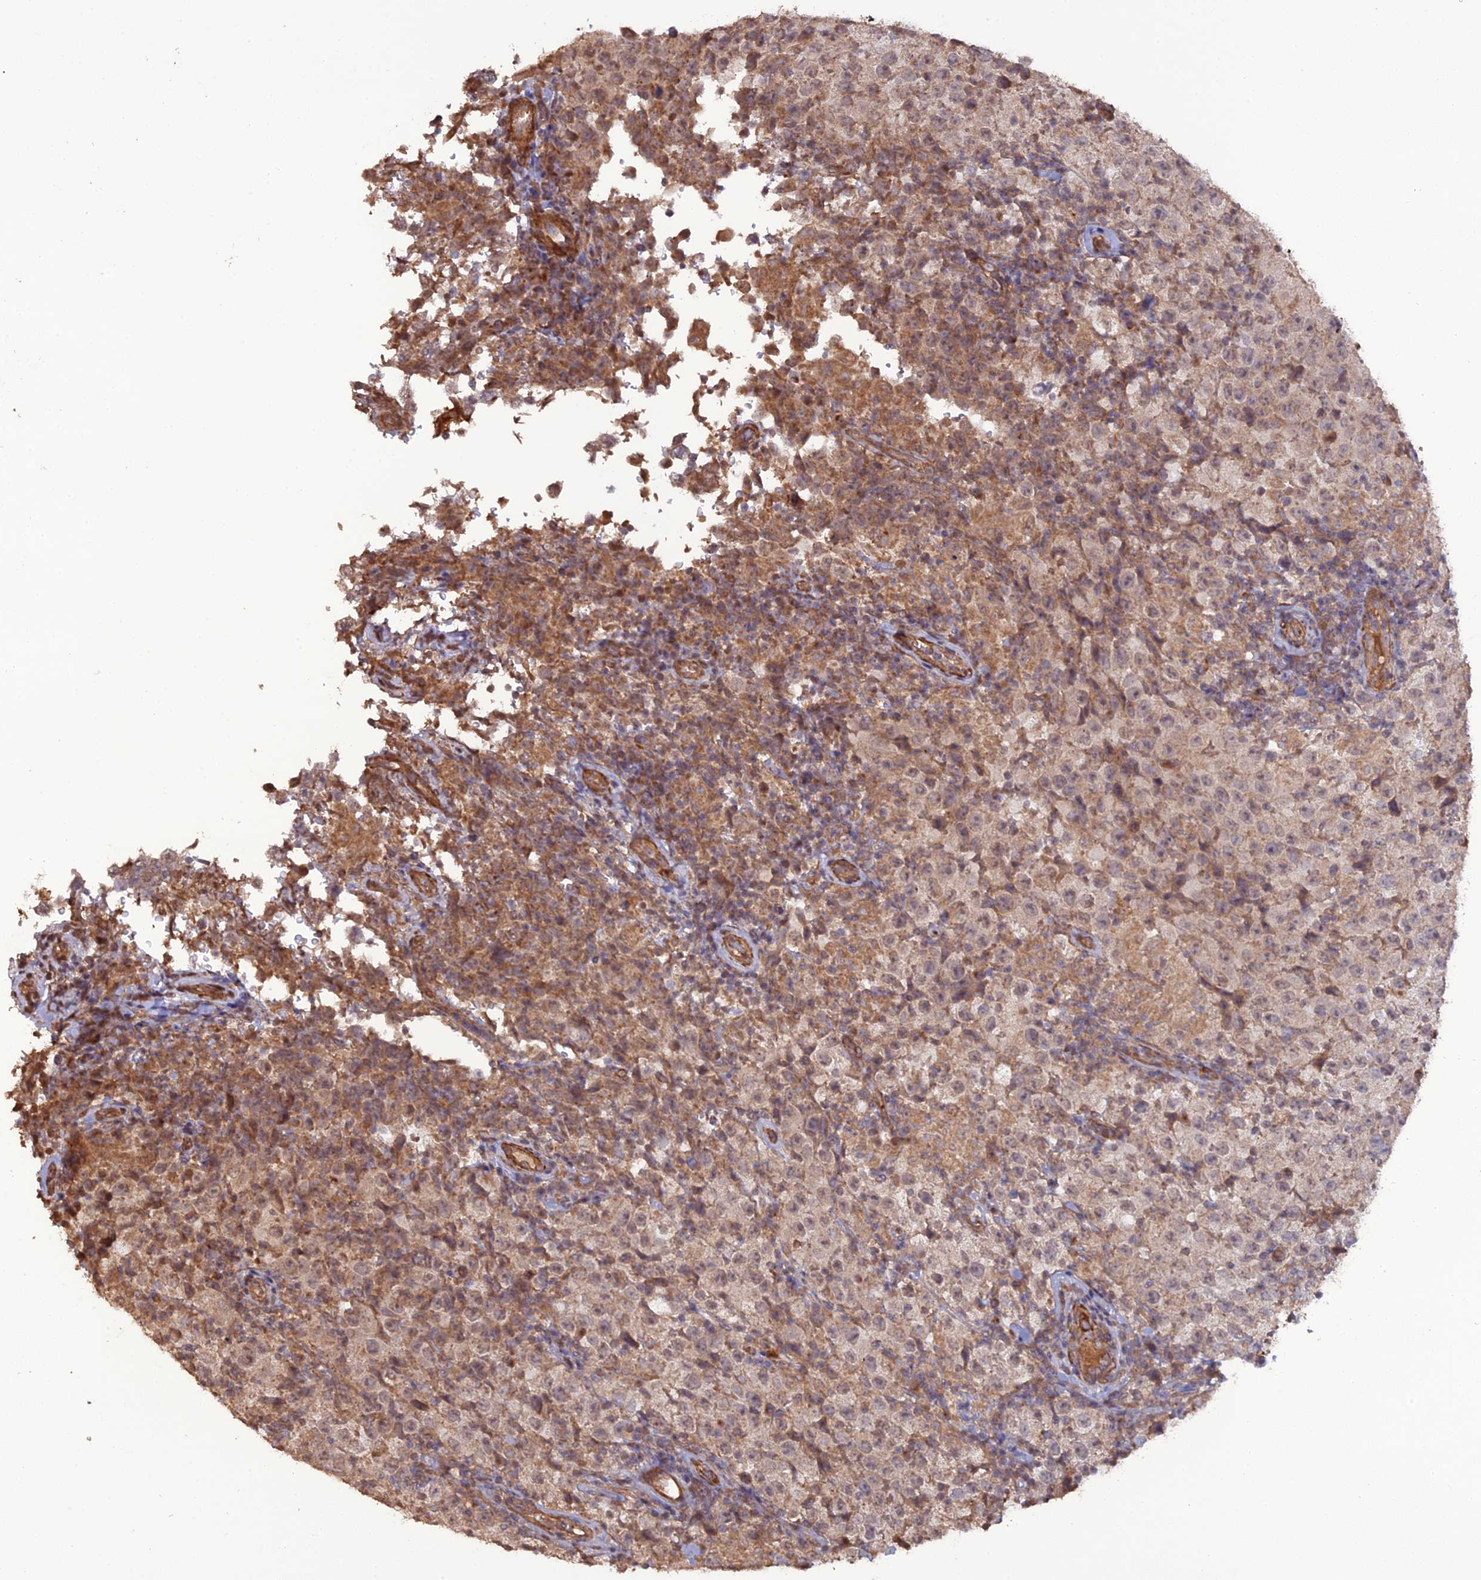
{"staining": {"intensity": "weak", "quantity": "25%-75%", "location": "cytoplasmic/membranous,nuclear"}, "tissue": "testis cancer", "cell_type": "Tumor cells", "image_type": "cancer", "snomed": [{"axis": "morphology", "description": "Seminoma, NOS"}, {"axis": "morphology", "description": "Carcinoma, Embryonal, NOS"}, {"axis": "topography", "description": "Testis"}], "caption": "Tumor cells display low levels of weak cytoplasmic/membranous and nuclear expression in approximately 25%-75% of cells in testis cancer.", "gene": "ATP6V0A2", "patient": {"sex": "male", "age": 41}}